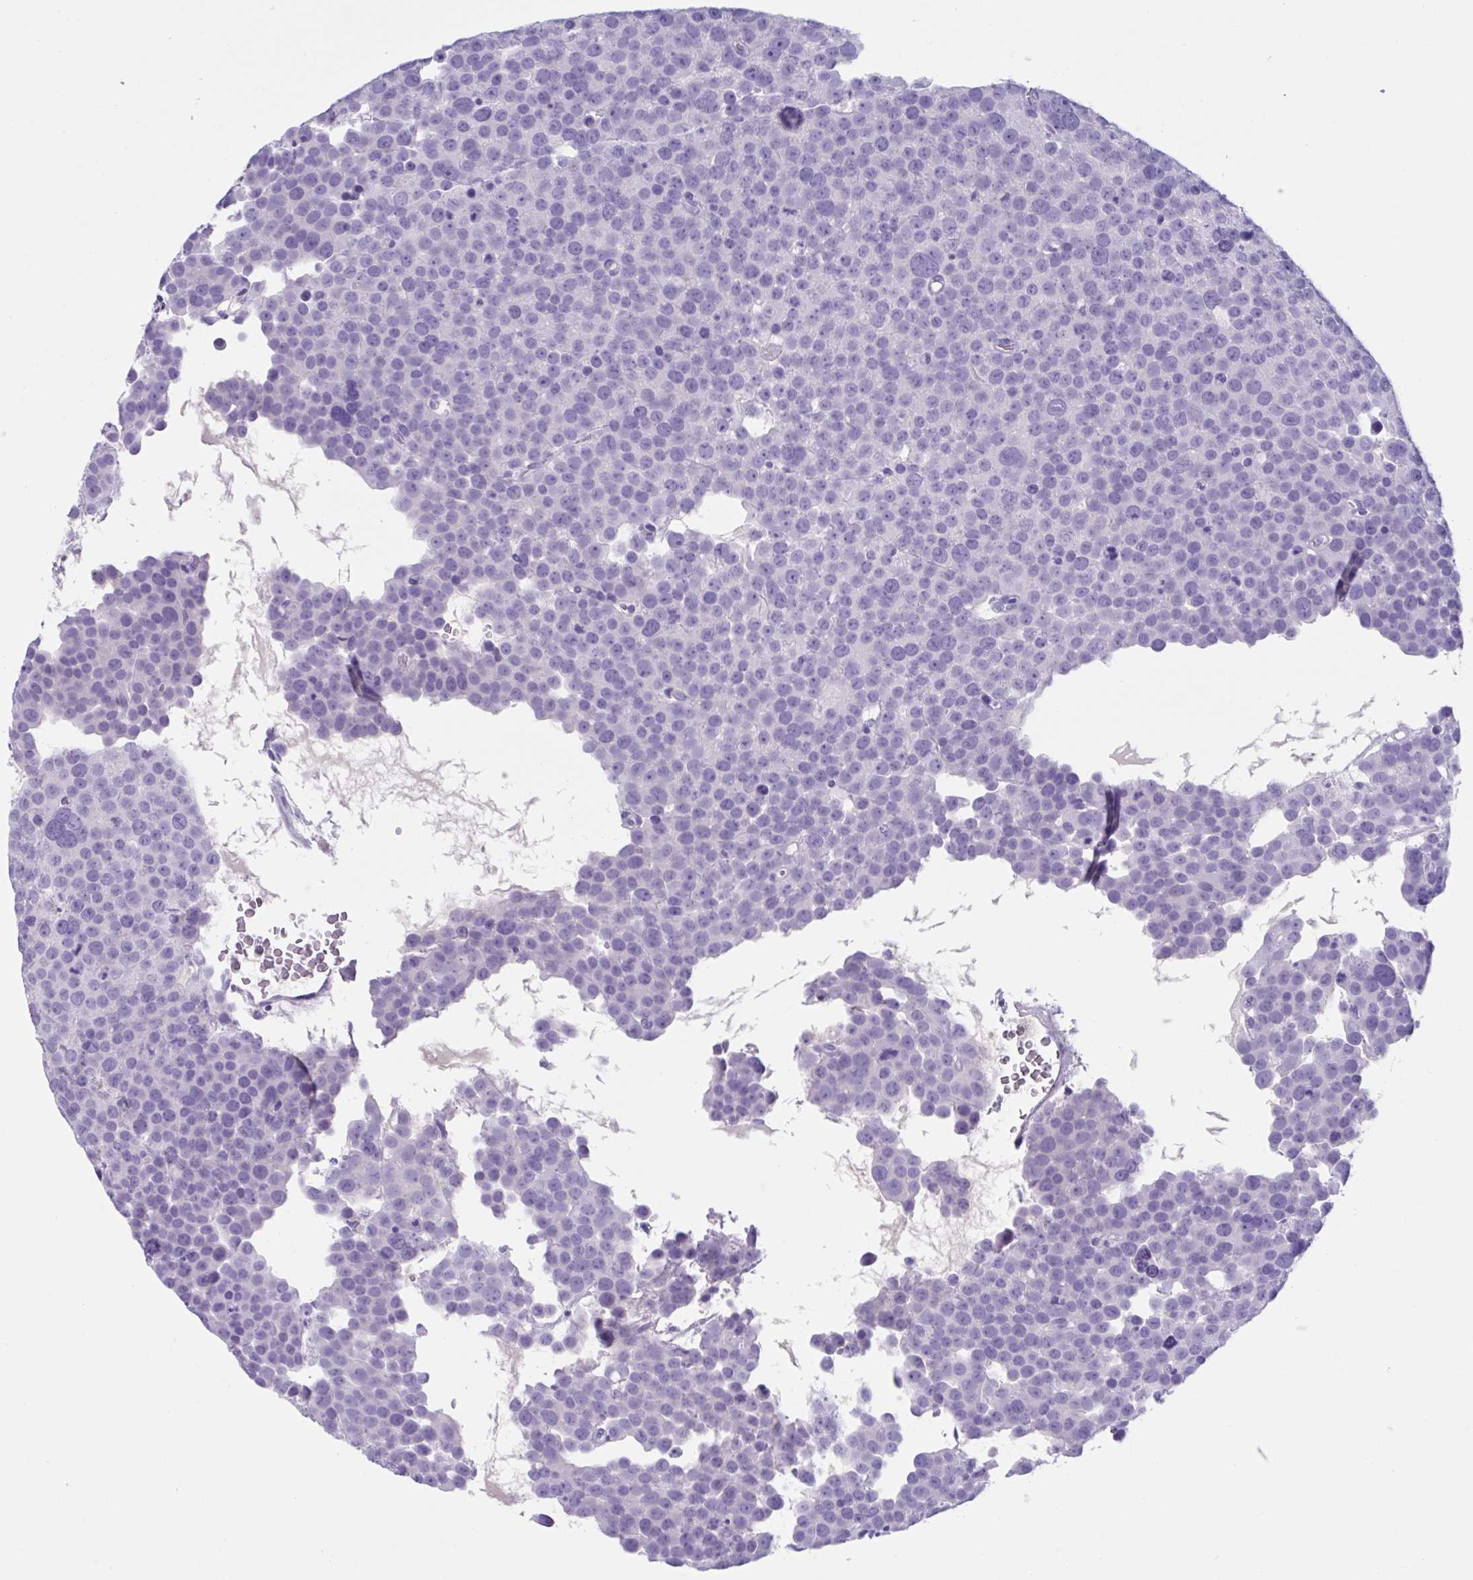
{"staining": {"intensity": "negative", "quantity": "none", "location": "none"}, "tissue": "testis cancer", "cell_type": "Tumor cells", "image_type": "cancer", "snomed": [{"axis": "morphology", "description": "Seminoma, NOS"}, {"axis": "topography", "description": "Testis"}], "caption": "This is a photomicrograph of immunohistochemistry staining of testis seminoma, which shows no expression in tumor cells.", "gene": "USP35", "patient": {"sex": "male", "age": 71}}